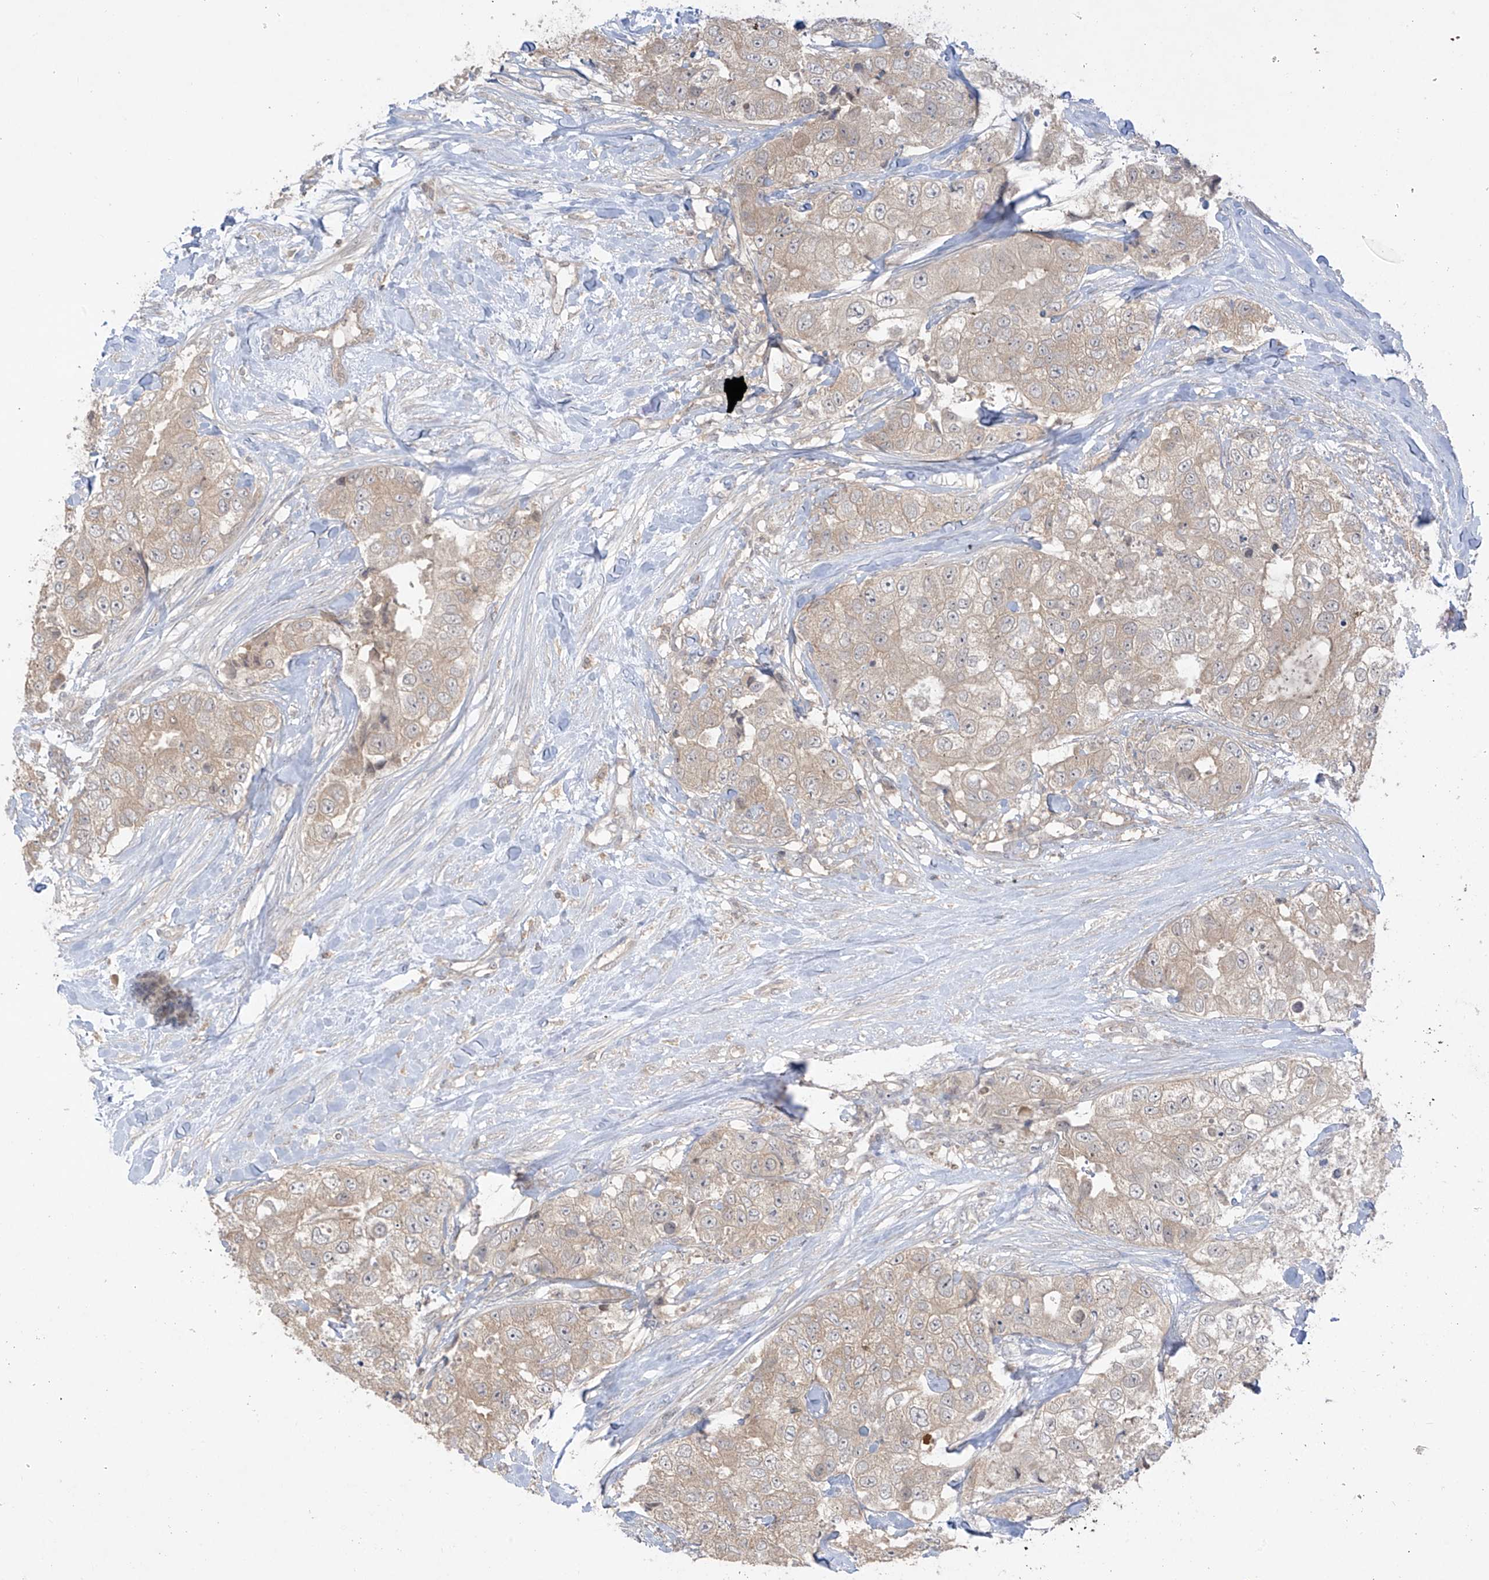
{"staining": {"intensity": "weak", "quantity": "<25%", "location": "cytoplasmic/membranous"}, "tissue": "breast cancer", "cell_type": "Tumor cells", "image_type": "cancer", "snomed": [{"axis": "morphology", "description": "Duct carcinoma"}, {"axis": "topography", "description": "Breast"}], "caption": "There is no significant expression in tumor cells of infiltrating ductal carcinoma (breast). Nuclei are stained in blue.", "gene": "ANGEL2", "patient": {"sex": "female", "age": 62}}